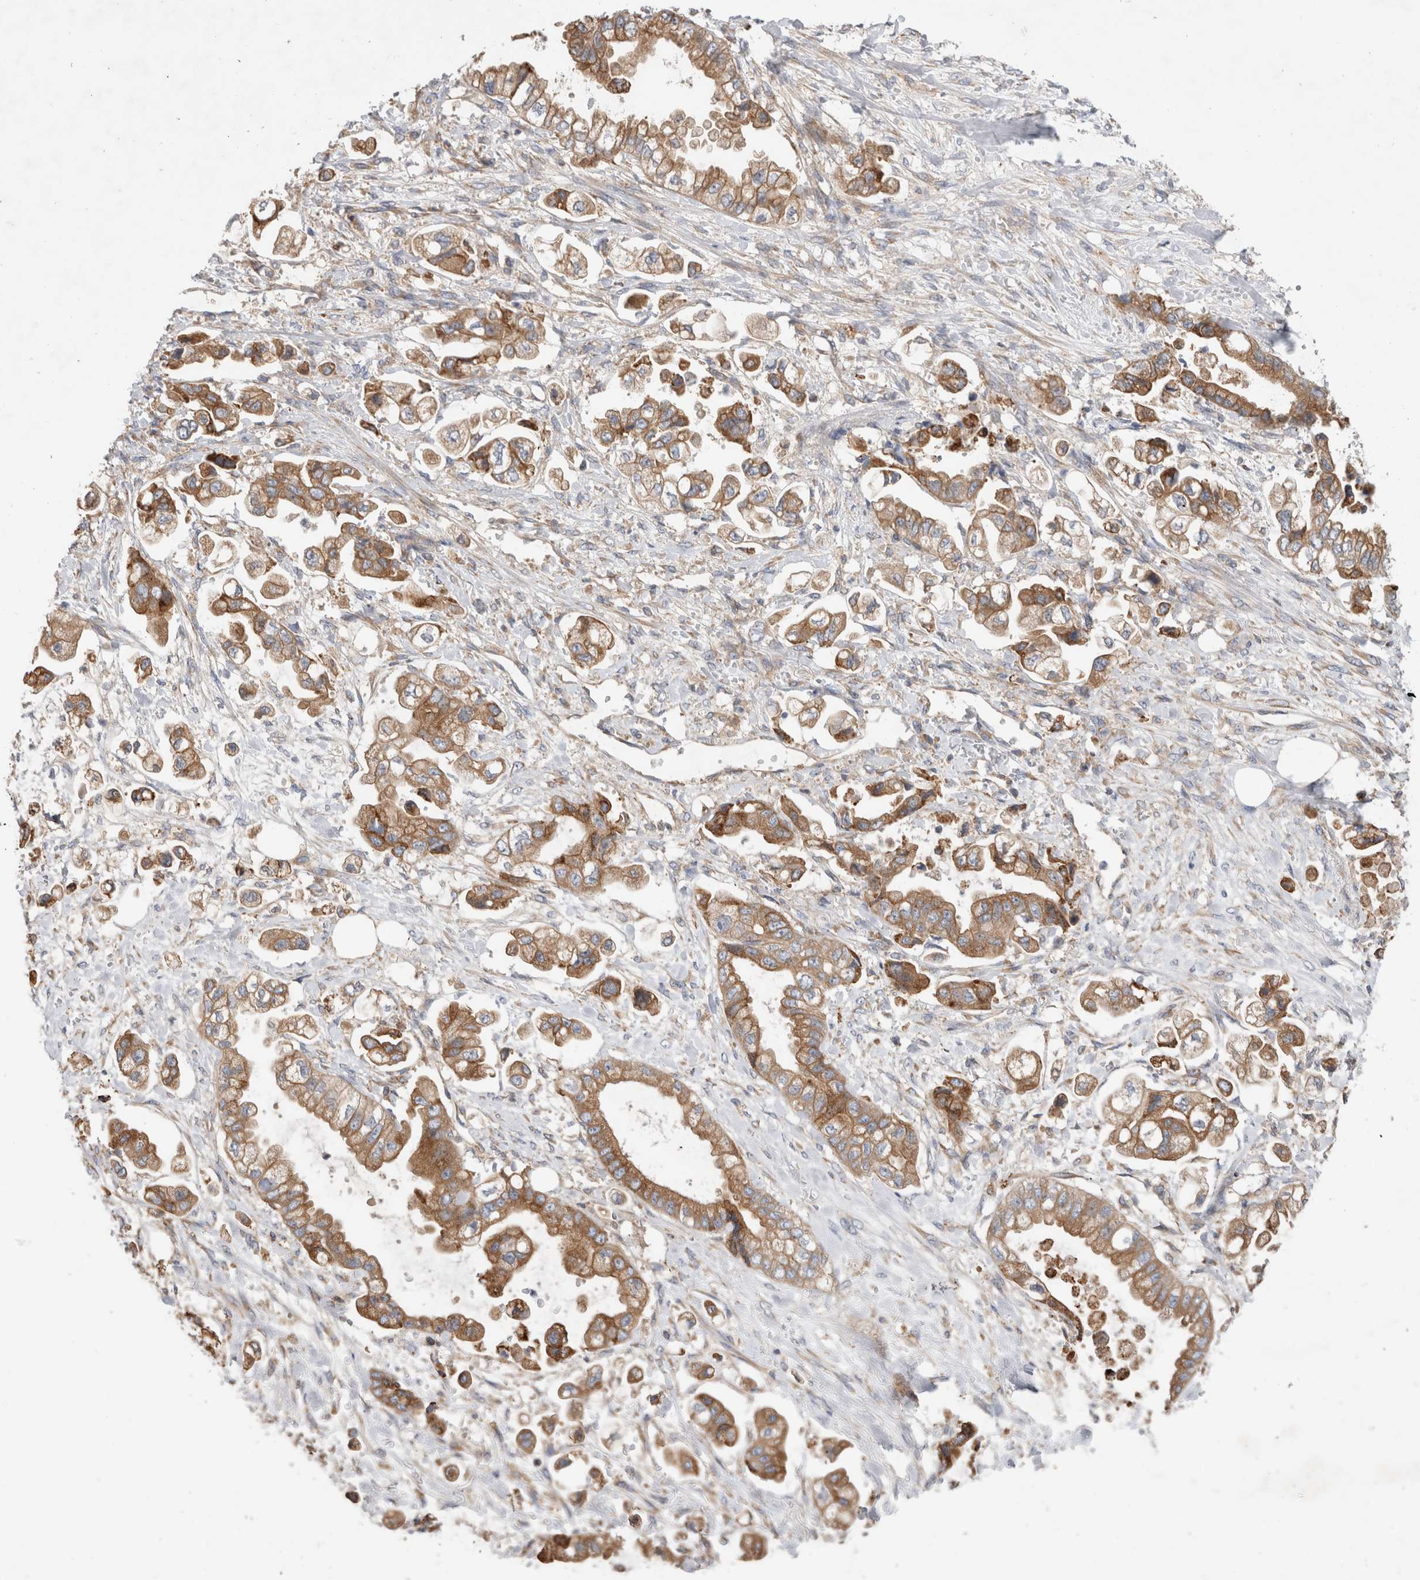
{"staining": {"intensity": "moderate", "quantity": ">75%", "location": "cytoplasmic/membranous"}, "tissue": "stomach cancer", "cell_type": "Tumor cells", "image_type": "cancer", "snomed": [{"axis": "morphology", "description": "Adenocarcinoma, NOS"}, {"axis": "topography", "description": "Stomach"}], "caption": "This image demonstrates stomach adenocarcinoma stained with immunohistochemistry to label a protein in brown. The cytoplasmic/membranous of tumor cells show moderate positivity for the protein. Nuclei are counter-stained blue.", "gene": "PDCD10", "patient": {"sex": "male", "age": 62}}